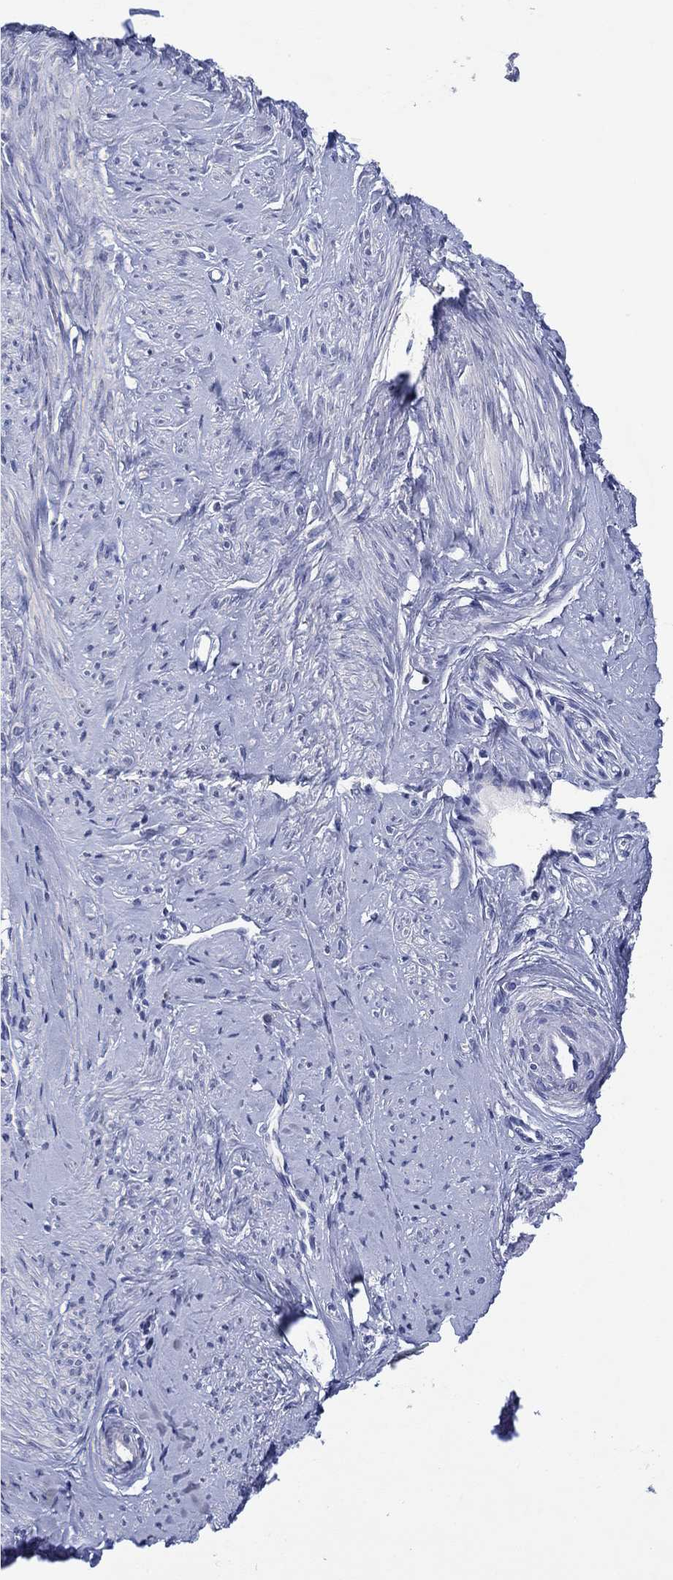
{"staining": {"intensity": "negative", "quantity": "none", "location": "none"}, "tissue": "smooth muscle", "cell_type": "Smooth muscle cells", "image_type": "normal", "snomed": [{"axis": "morphology", "description": "Normal tissue, NOS"}, {"axis": "topography", "description": "Smooth muscle"}], "caption": "IHC micrograph of unremarkable smooth muscle: human smooth muscle stained with DAB (3,3'-diaminobenzidine) exhibits no significant protein expression in smooth muscle cells.", "gene": "HDC", "patient": {"sex": "female", "age": 48}}